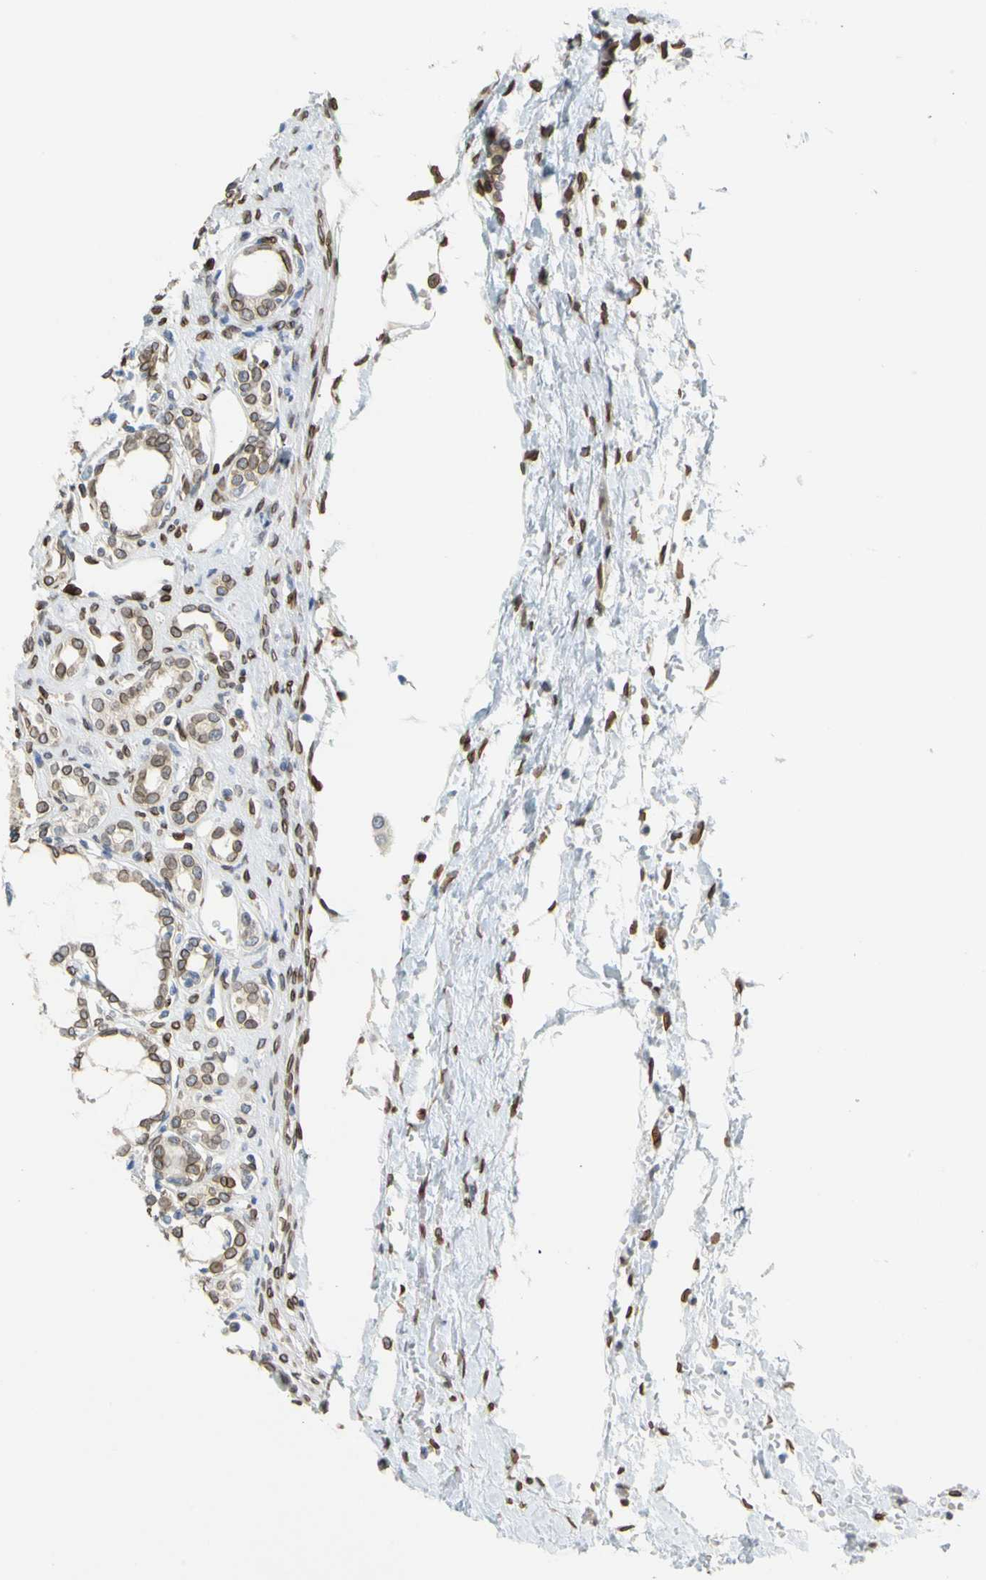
{"staining": {"intensity": "strong", "quantity": ">75%", "location": "cytoplasmic/membranous,nuclear"}, "tissue": "kidney", "cell_type": "Cells in glomeruli", "image_type": "normal", "snomed": [{"axis": "morphology", "description": "Normal tissue, NOS"}, {"axis": "topography", "description": "Kidney"}], "caption": "Protein staining demonstrates strong cytoplasmic/membranous,nuclear staining in about >75% of cells in glomeruli in unremarkable kidney.", "gene": "SUN1", "patient": {"sex": "male", "age": 7}}